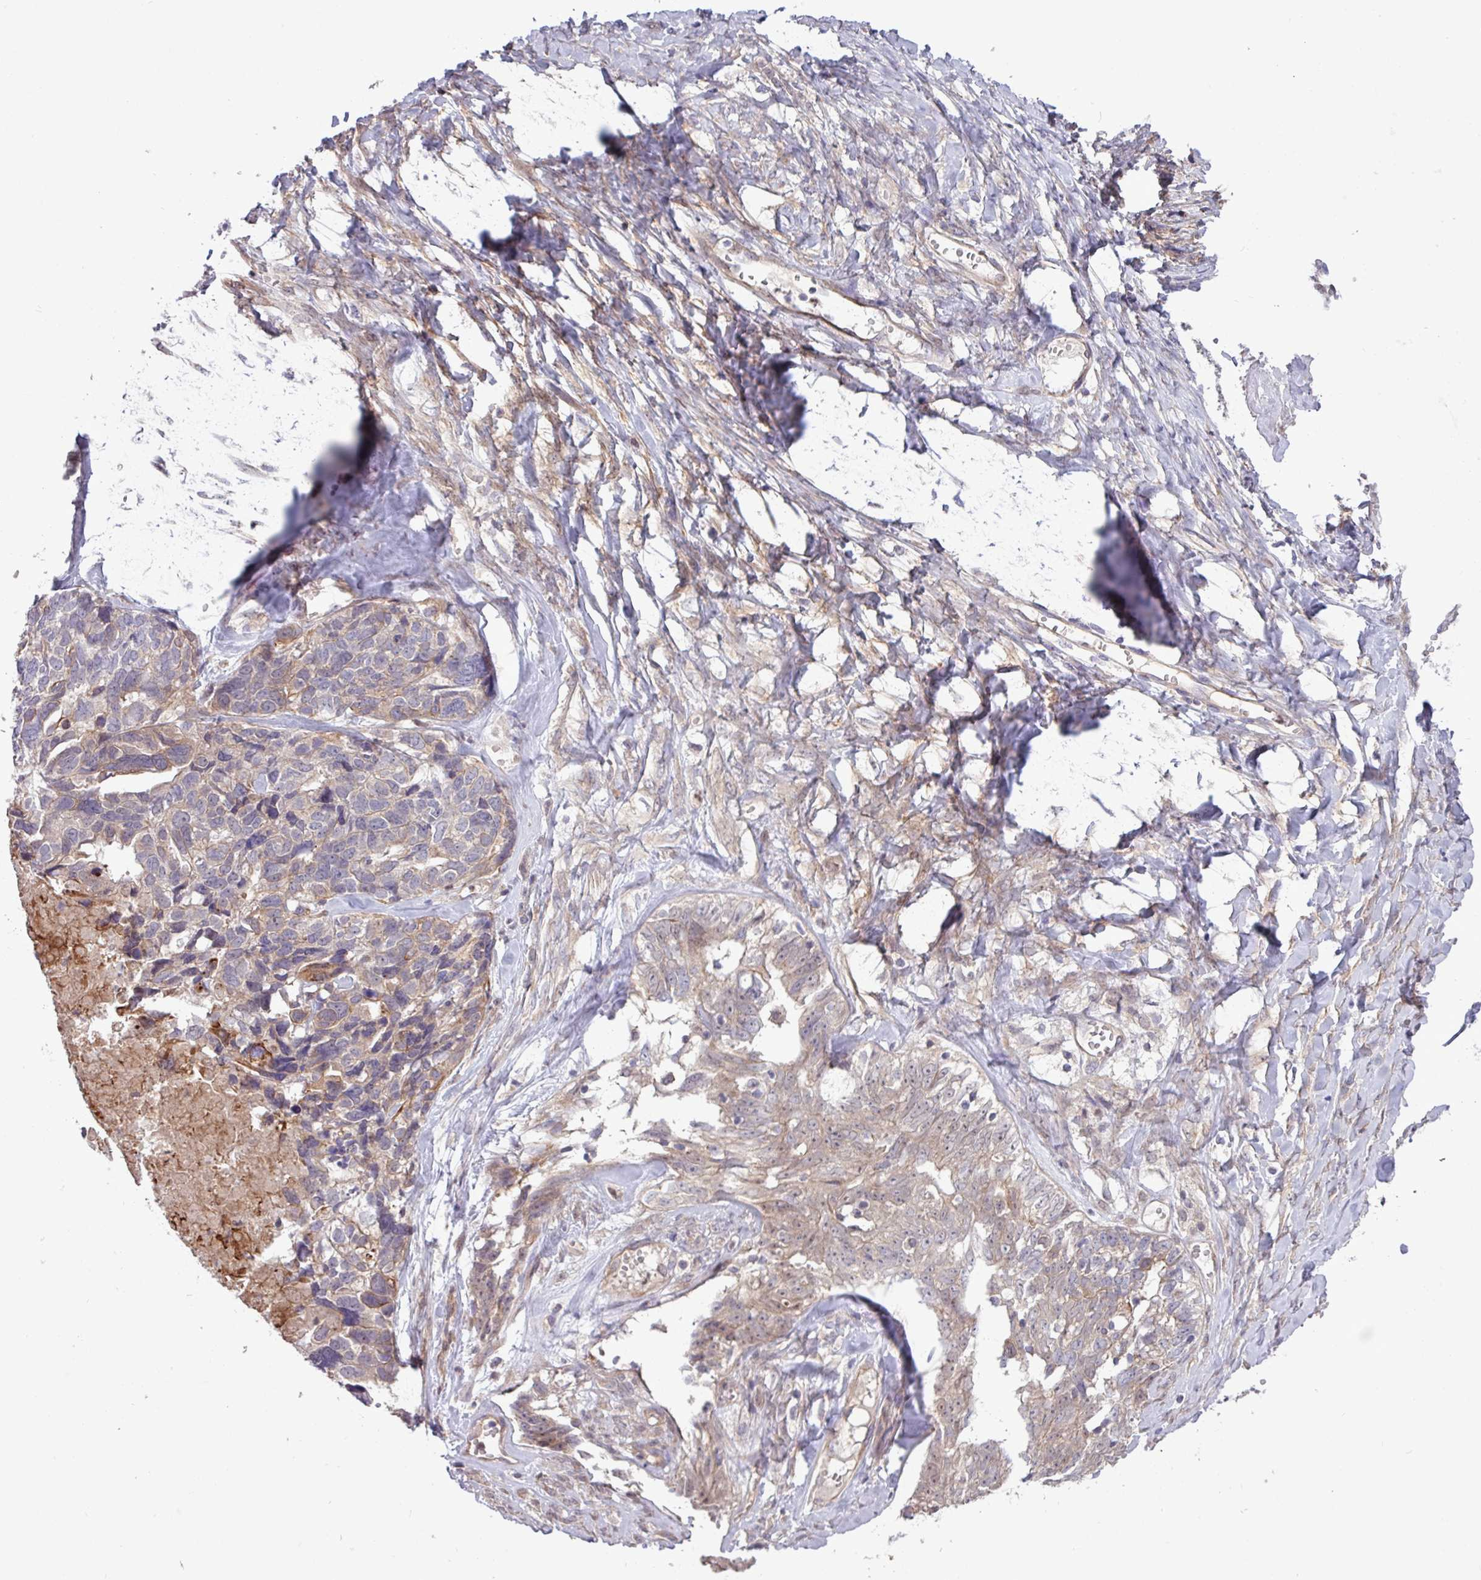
{"staining": {"intensity": "moderate", "quantity": "<25%", "location": "cytoplasmic/membranous"}, "tissue": "ovarian cancer", "cell_type": "Tumor cells", "image_type": "cancer", "snomed": [{"axis": "morphology", "description": "Cystadenocarcinoma, serous, NOS"}, {"axis": "topography", "description": "Ovary"}], "caption": "Ovarian cancer stained with a brown dye shows moderate cytoplasmic/membranous positive expression in about <25% of tumor cells.", "gene": "CNTRL", "patient": {"sex": "female", "age": 79}}